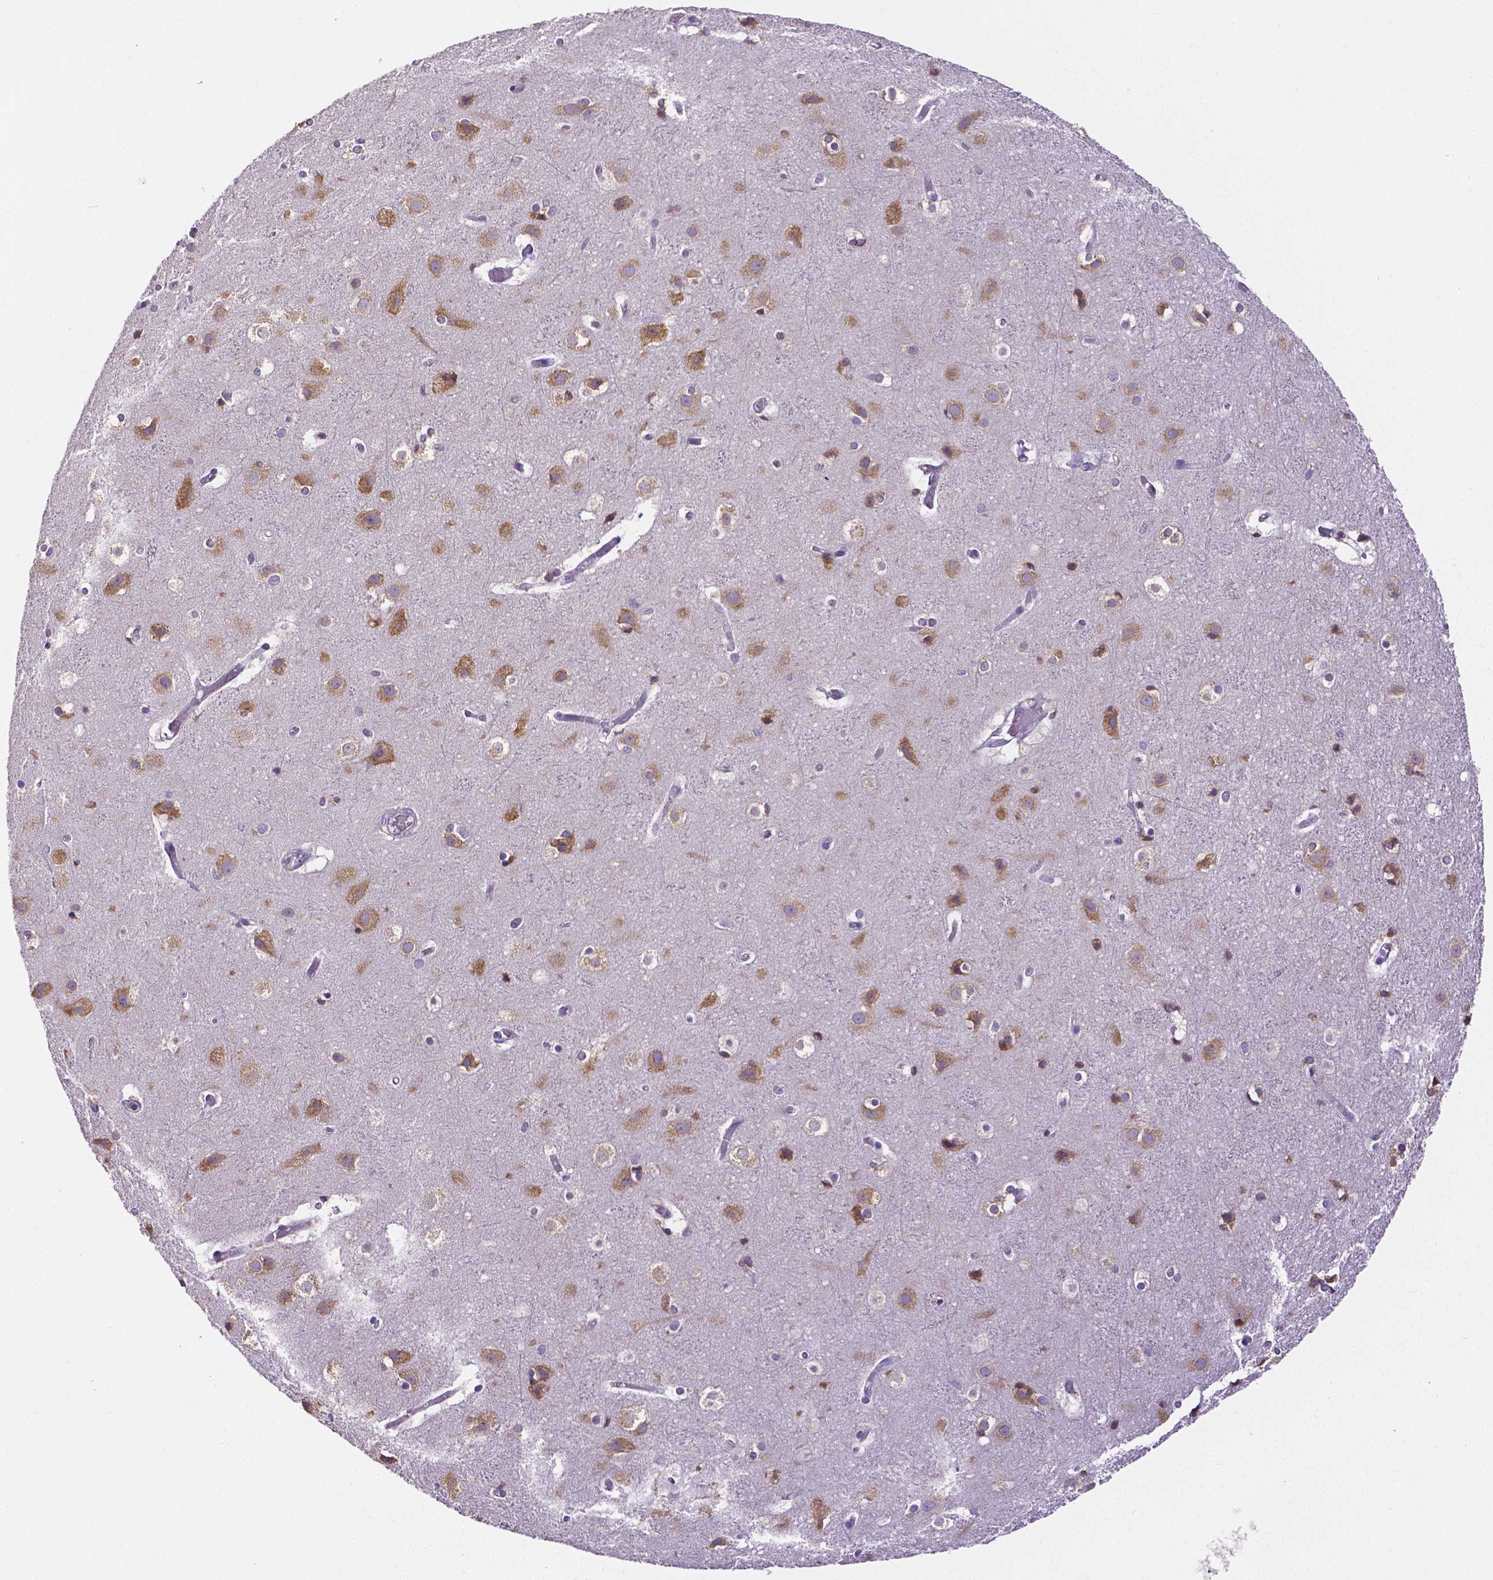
{"staining": {"intensity": "negative", "quantity": "none", "location": "none"}, "tissue": "cerebral cortex", "cell_type": "Endothelial cells", "image_type": "normal", "snomed": [{"axis": "morphology", "description": "Normal tissue, NOS"}, {"axis": "topography", "description": "Cerebral cortex"}], "caption": "This is an immunohistochemistry image of benign human cerebral cortex. There is no staining in endothelial cells.", "gene": "DICER1", "patient": {"sex": "female", "age": 52}}